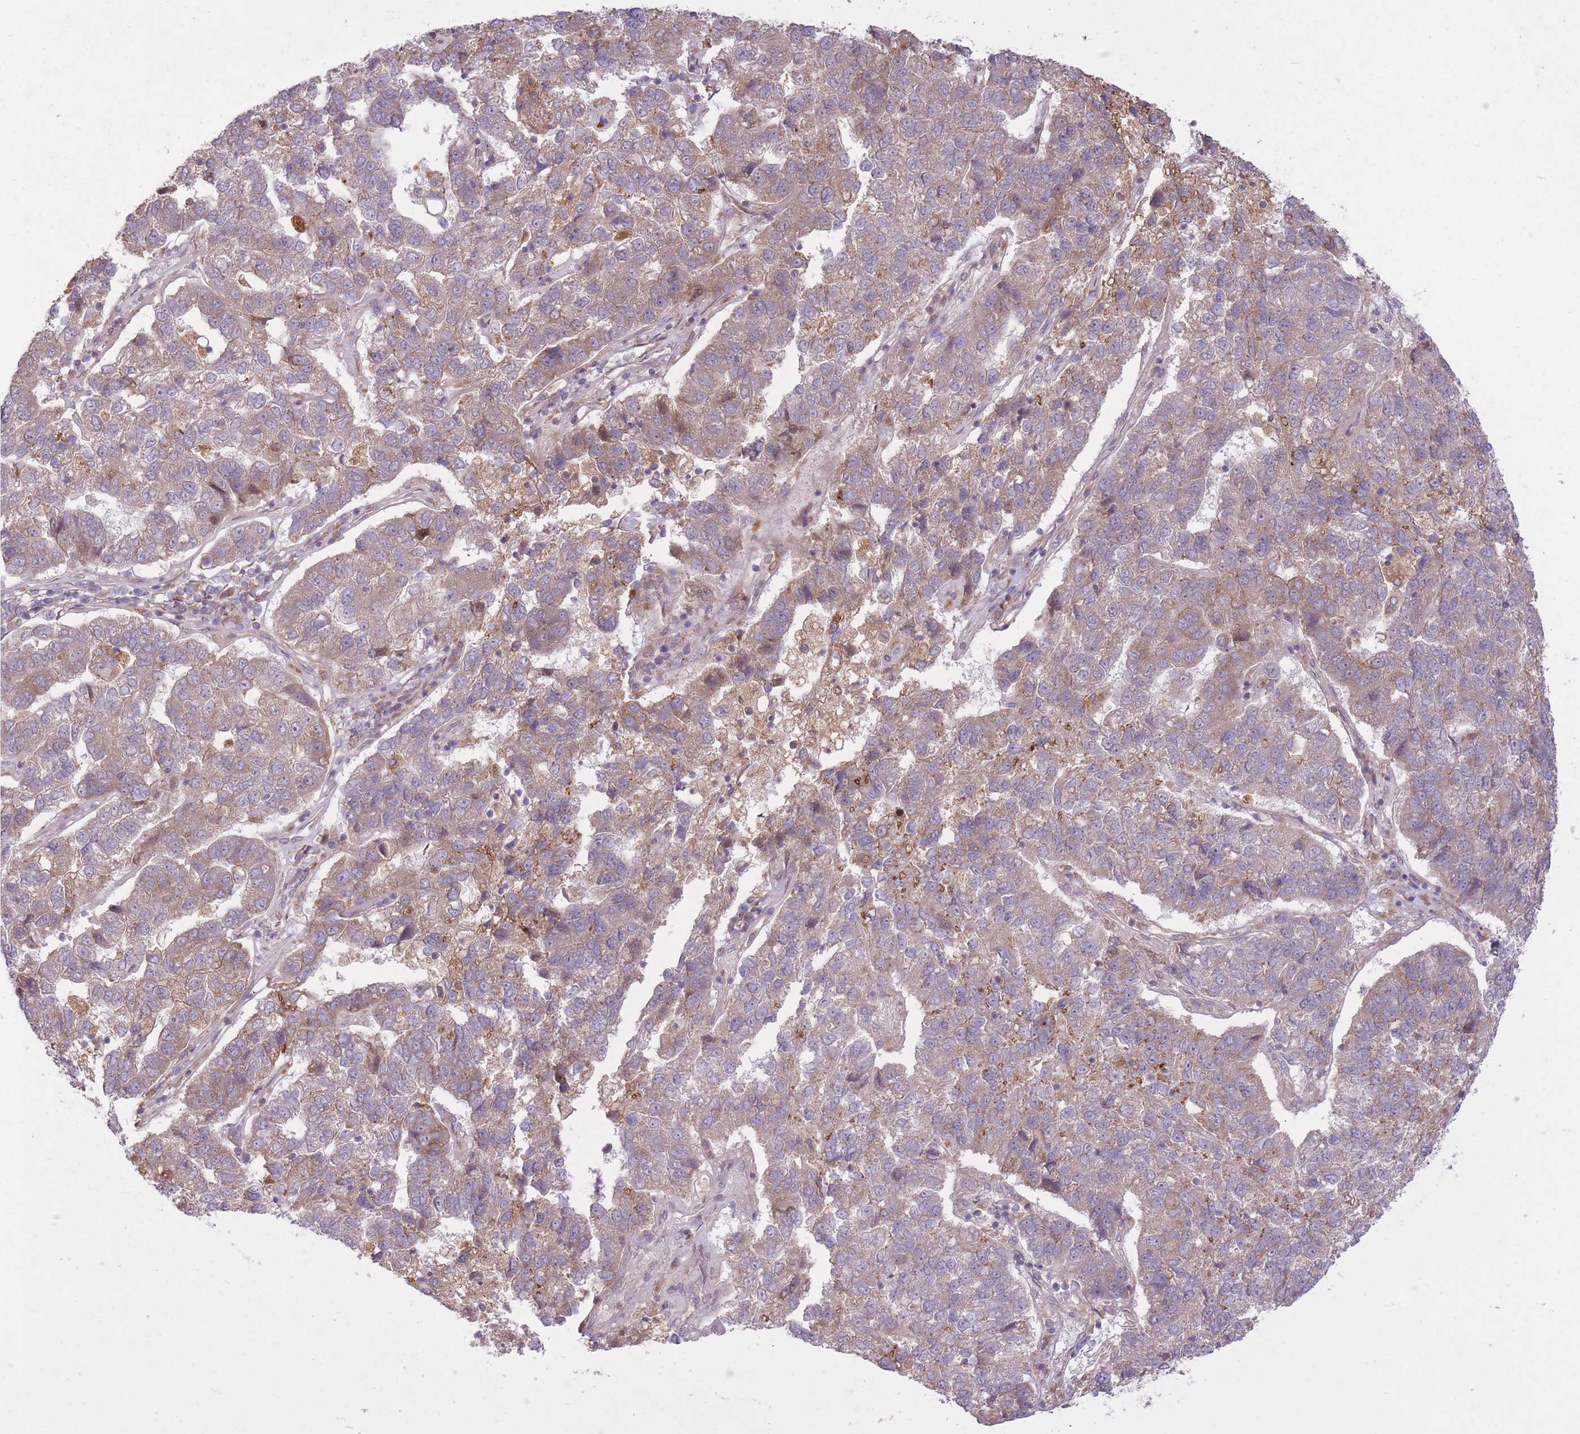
{"staining": {"intensity": "weak", "quantity": "25%-75%", "location": "cytoplasmic/membranous"}, "tissue": "pancreatic cancer", "cell_type": "Tumor cells", "image_type": "cancer", "snomed": [{"axis": "morphology", "description": "Adenocarcinoma, NOS"}, {"axis": "topography", "description": "Pancreas"}], "caption": "Brown immunohistochemical staining in pancreatic cancer (adenocarcinoma) exhibits weak cytoplasmic/membranous expression in about 25%-75% of tumor cells.", "gene": "ZNF391", "patient": {"sex": "female", "age": 61}}